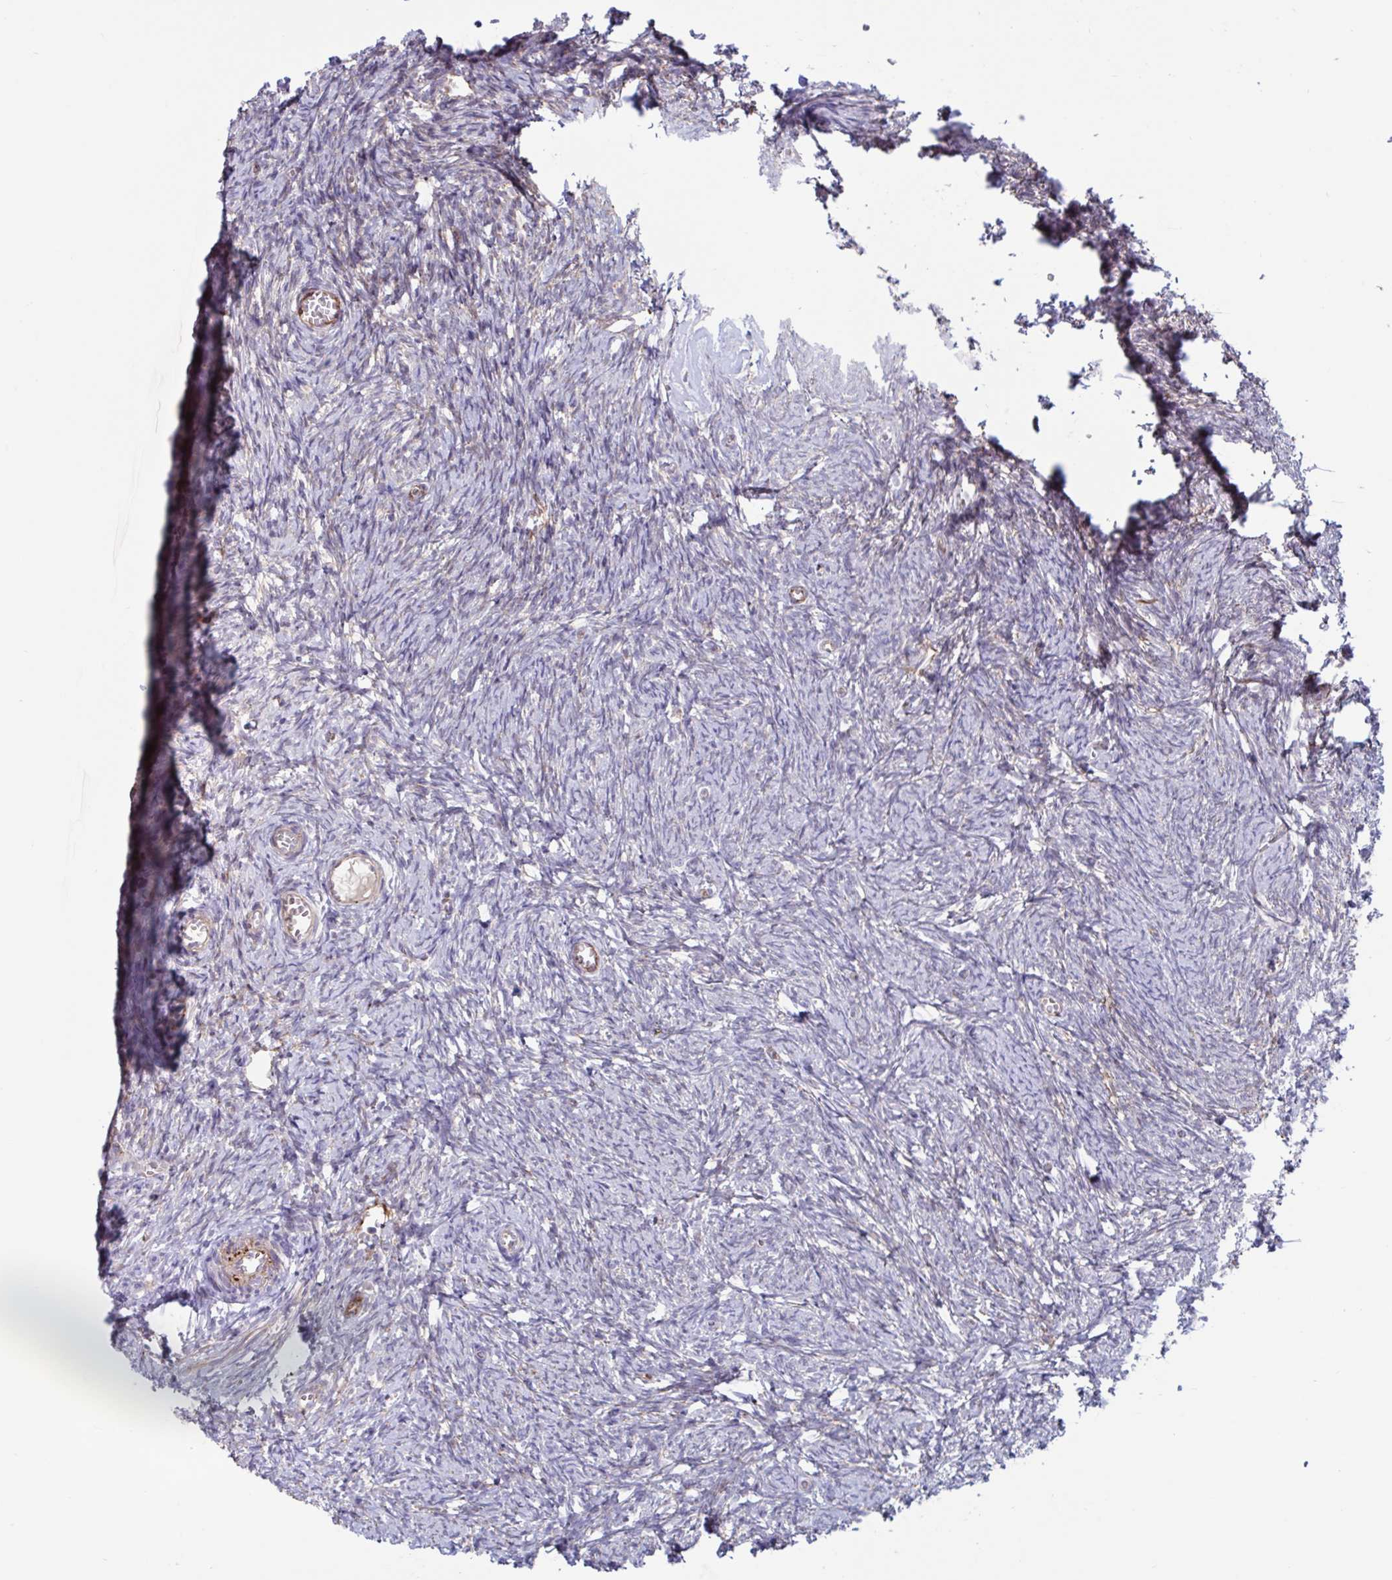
{"staining": {"intensity": "negative", "quantity": "none", "location": "none"}, "tissue": "ovary", "cell_type": "Follicle cells", "image_type": "normal", "snomed": [{"axis": "morphology", "description": "Normal tissue, NOS"}, {"axis": "topography", "description": "Ovary"}], "caption": "A micrograph of human ovary is negative for staining in follicle cells. The staining is performed using DAB brown chromogen with nuclei counter-stained in using hematoxylin.", "gene": "IL37", "patient": {"sex": "female", "age": 41}}